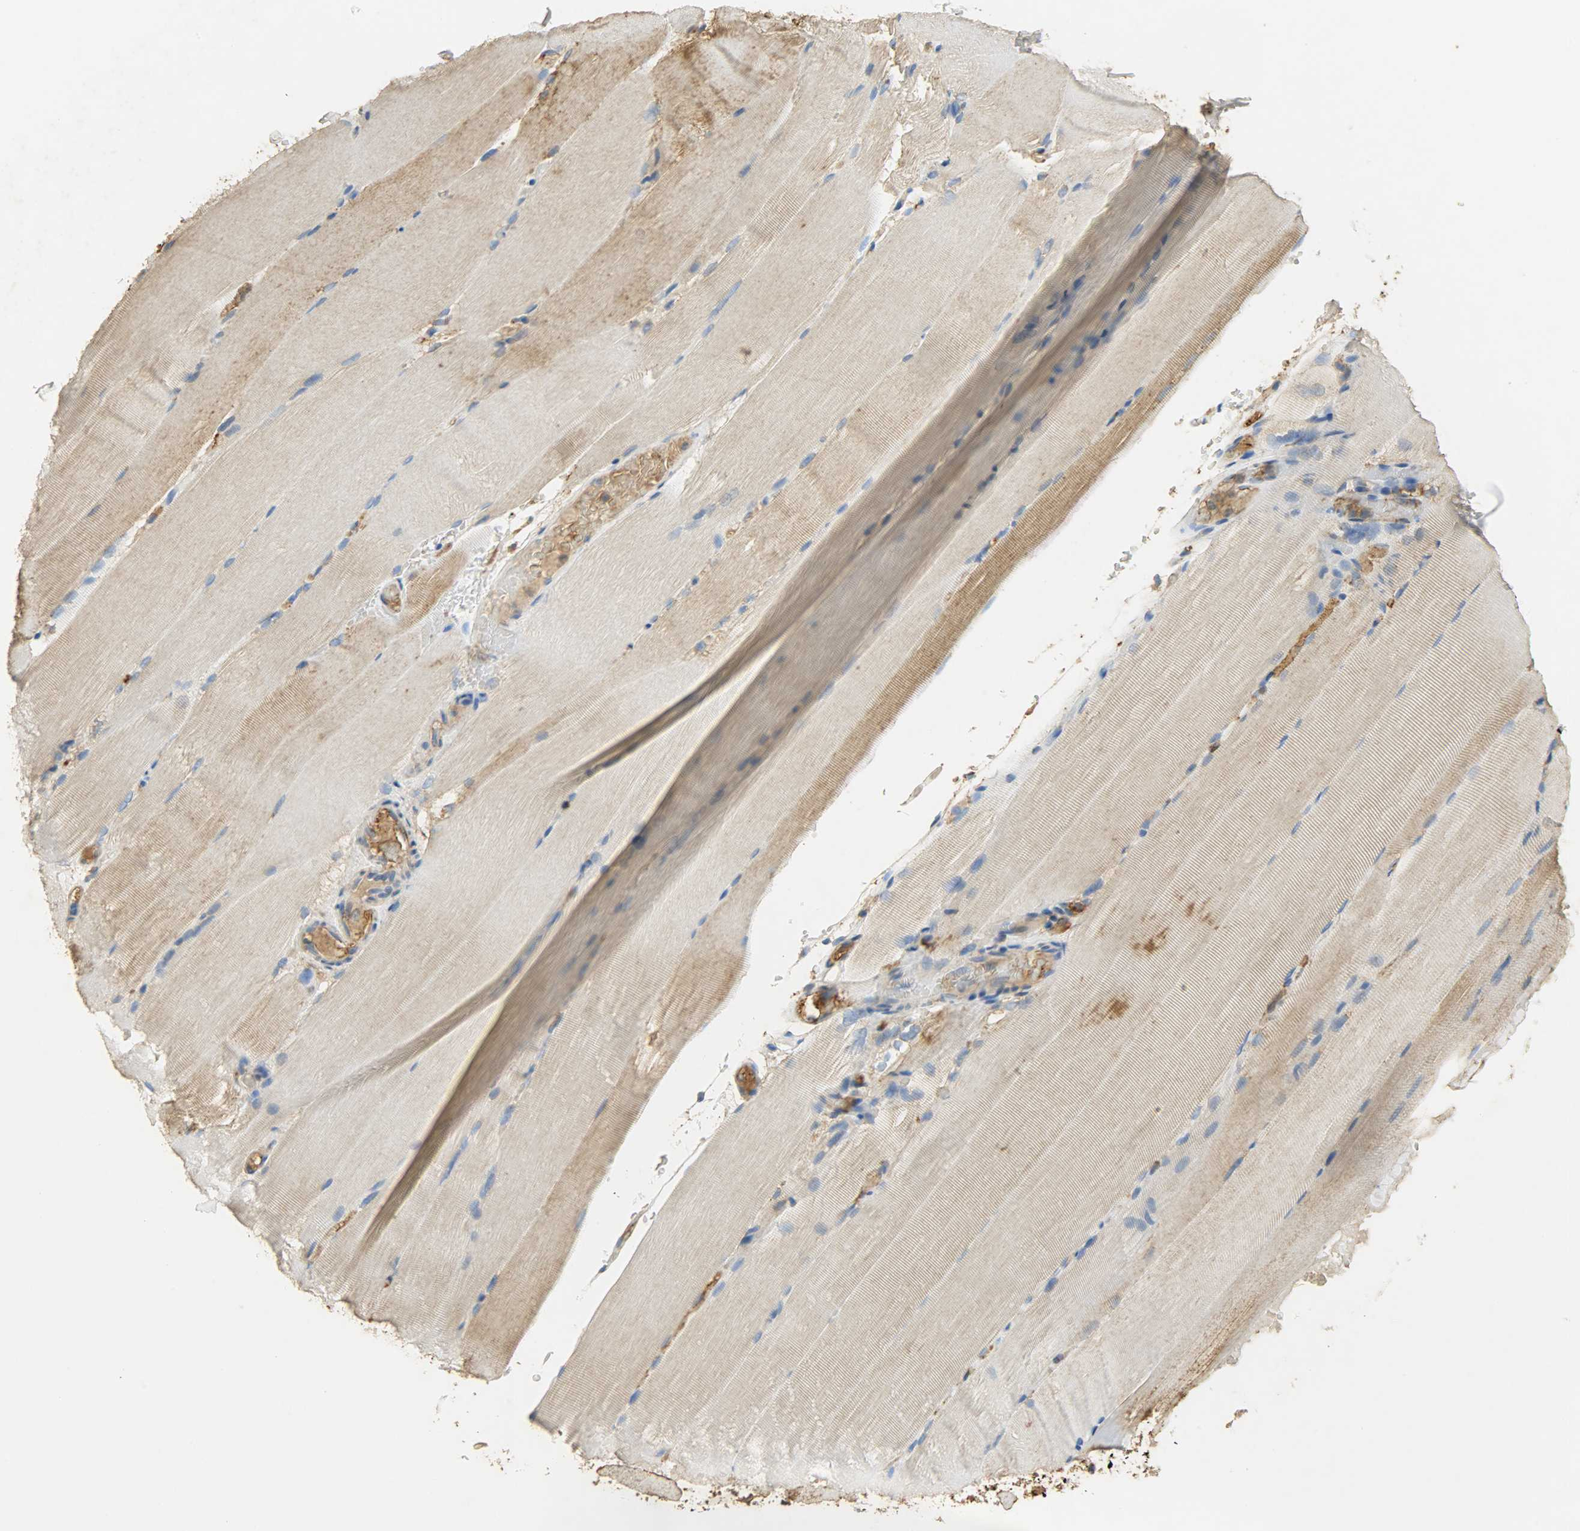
{"staining": {"intensity": "moderate", "quantity": "<25%", "location": "cytoplasmic/membranous"}, "tissue": "skeletal muscle", "cell_type": "Myocytes", "image_type": "normal", "snomed": [{"axis": "morphology", "description": "Normal tissue, NOS"}, {"axis": "topography", "description": "Skeletal muscle"}, {"axis": "topography", "description": "Parathyroid gland"}], "caption": "Unremarkable skeletal muscle exhibits moderate cytoplasmic/membranous expression in about <25% of myocytes.", "gene": "ANXA6", "patient": {"sex": "female", "age": 37}}